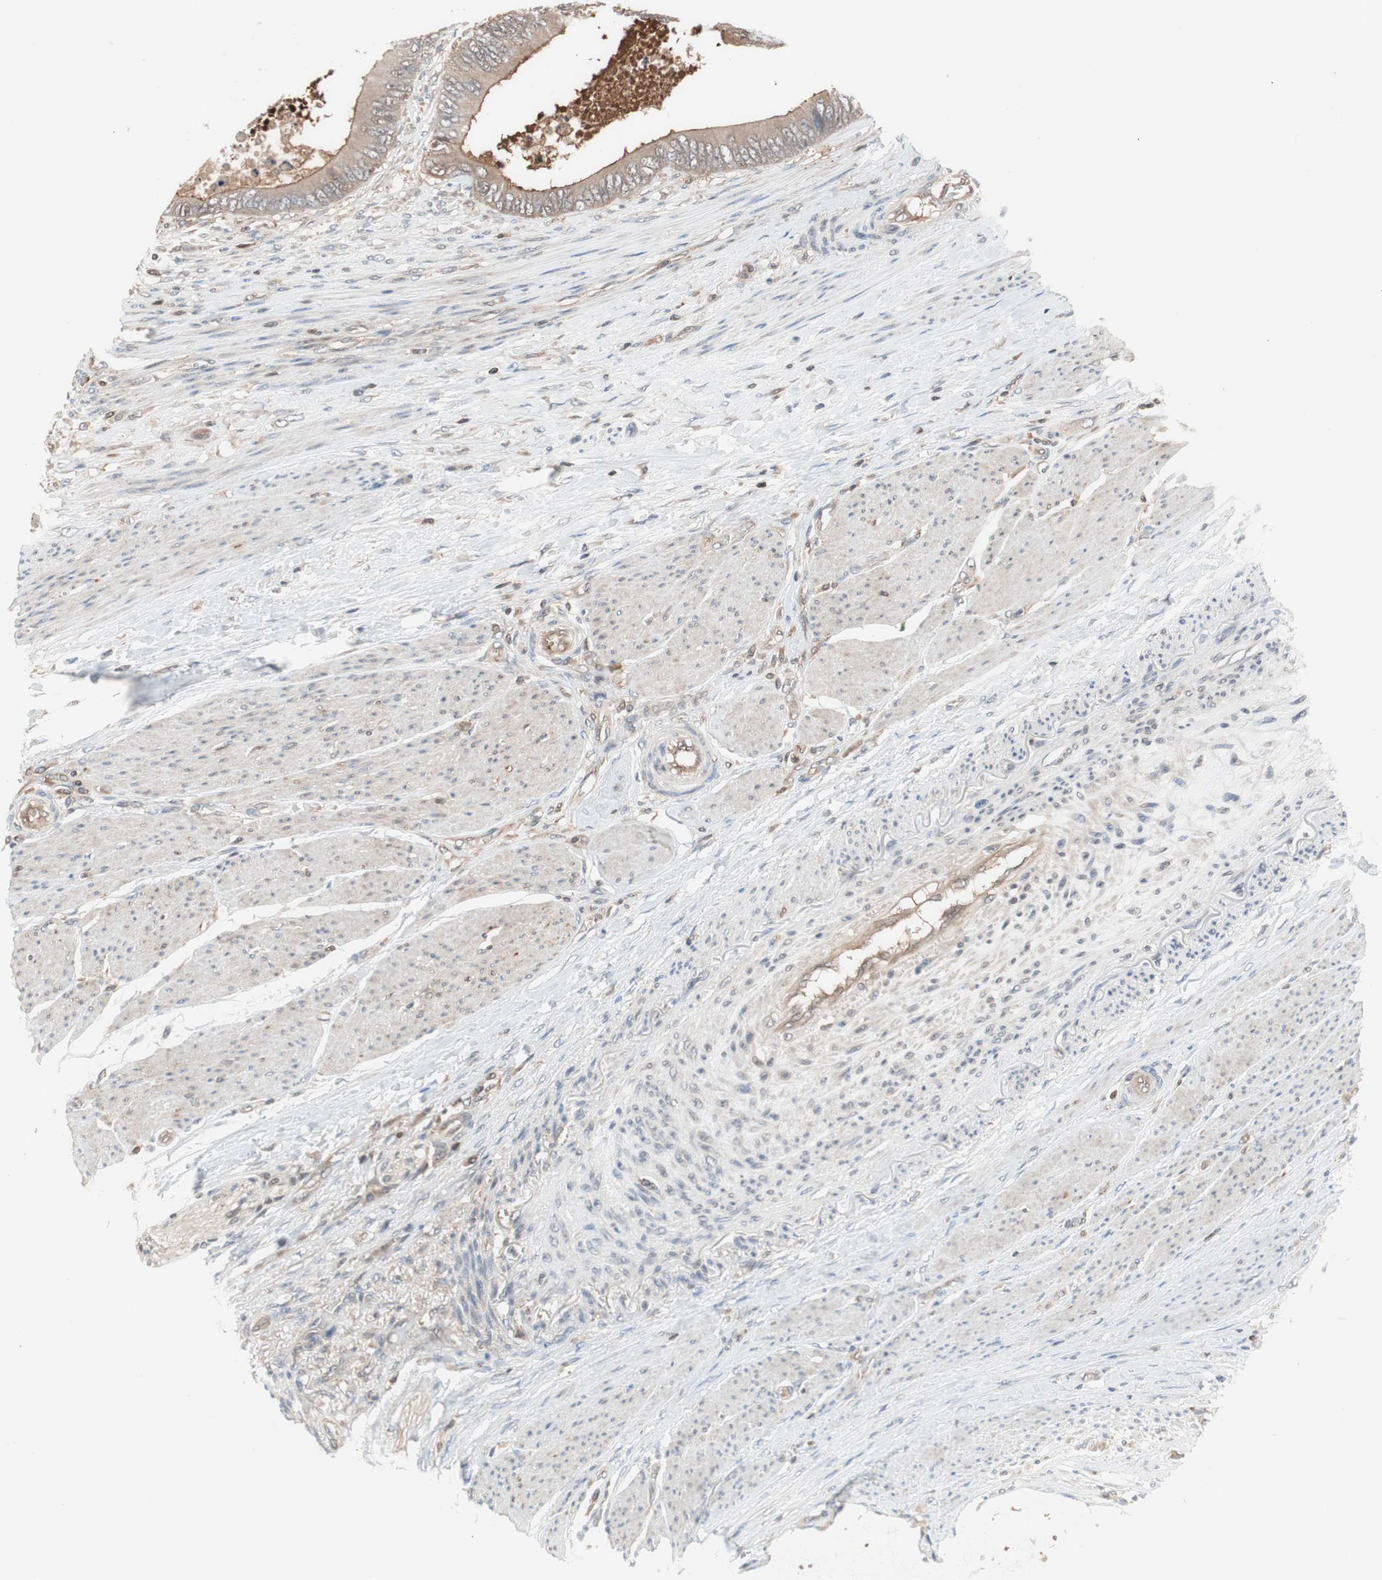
{"staining": {"intensity": "weak", "quantity": ">75%", "location": "cytoplasmic/membranous"}, "tissue": "colorectal cancer", "cell_type": "Tumor cells", "image_type": "cancer", "snomed": [{"axis": "morphology", "description": "Adenocarcinoma, NOS"}, {"axis": "topography", "description": "Rectum"}], "caption": "A high-resolution histopathology image shows IHC staining of colorectal cancer, which demonstrates weak cytoplasmic/membranous expression in about >75% of tumor cells. (DAB IHC, brown staining for protein, blue staining for nuclei).", "gene": "GALT", "patient": {"sex": "female", "age": 77}}